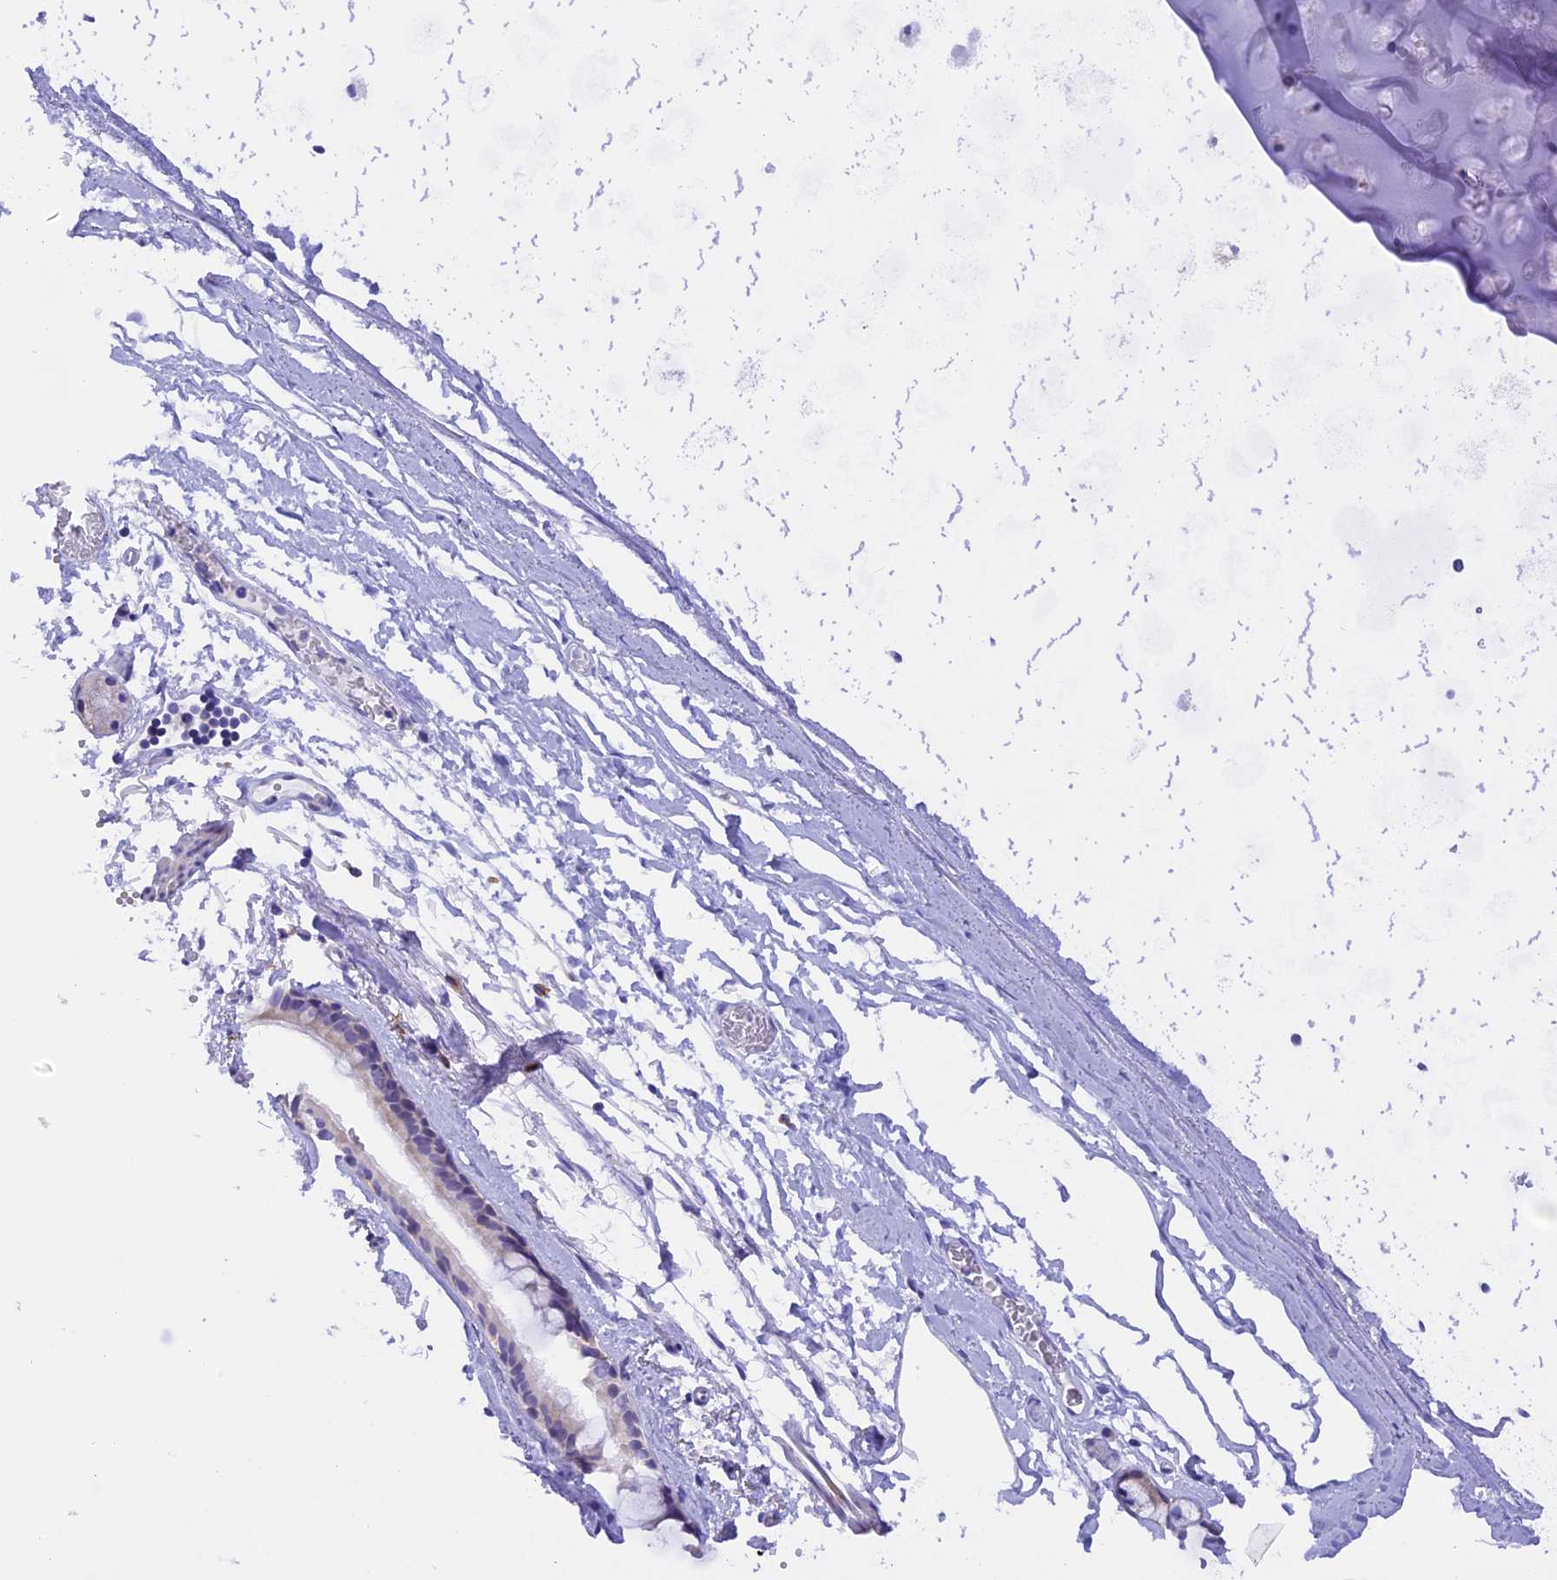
{"staining": {"intensity": "weak", "quantity": "<25%", "location": "cytoplasmic/membranous"}, "tissue": "bronchus", "cell_type": "Respiratory epithelial cells", "image_type": "normal", "snomed": [{"axis": "morphology", "description": "Normal tissue, NOS"}, {"axis": "topography", "description": "Cartilage tissue"}], "caption": "Immunohistochemistry (IHC) histopathology image of normal bronchus stained for a protein (brown), which reveals no staining in respiratory epithelial cells. The staining is performed using DAB brown chromogen with nuclei counter-stained in using hematoxylin.", "gene": "COL6A5", "patient": {"sex": "male", "age": 63}}